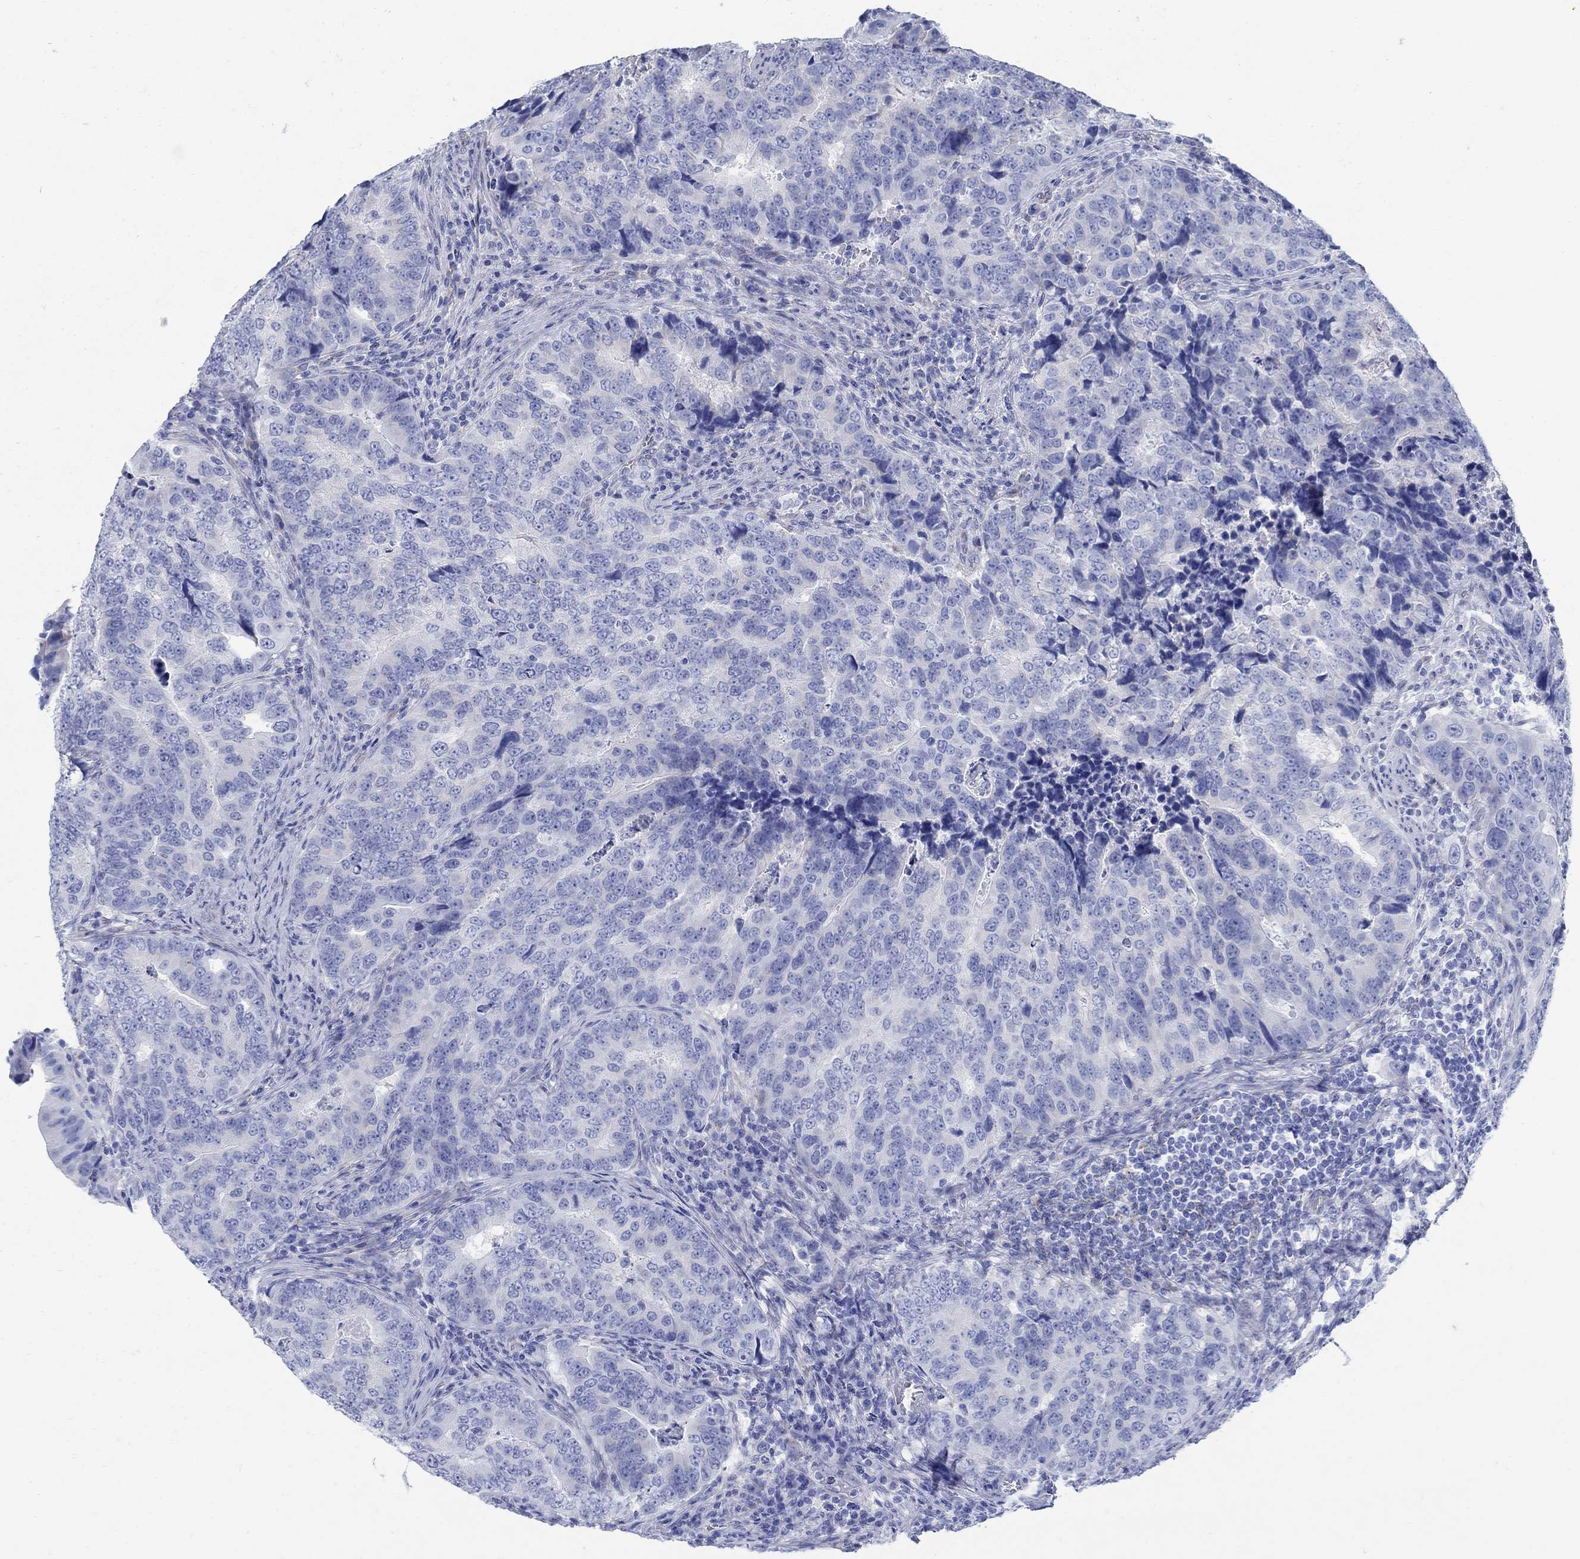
{"staining": {"intensity": "negative", "quantity": "none", "location": "none"}, "tissue": "colorectal cancer", "cell_type": "Tumor cells", "image_type": "cancer", "snomed": [{"axis": "morphology", "description": "Adenocarcinoma, NOS"}, {"axis": "topography", "description": "Colon"}], "caption": "This photomicrograph is of colorectal adenocarcinoma stained with IHC to label a protein in brown with the nuclei are counter-stained blue. There is no staining in tumor cells.", "gene": "ZDHHC14", "patient": {"sex": "female", "age": 72}}